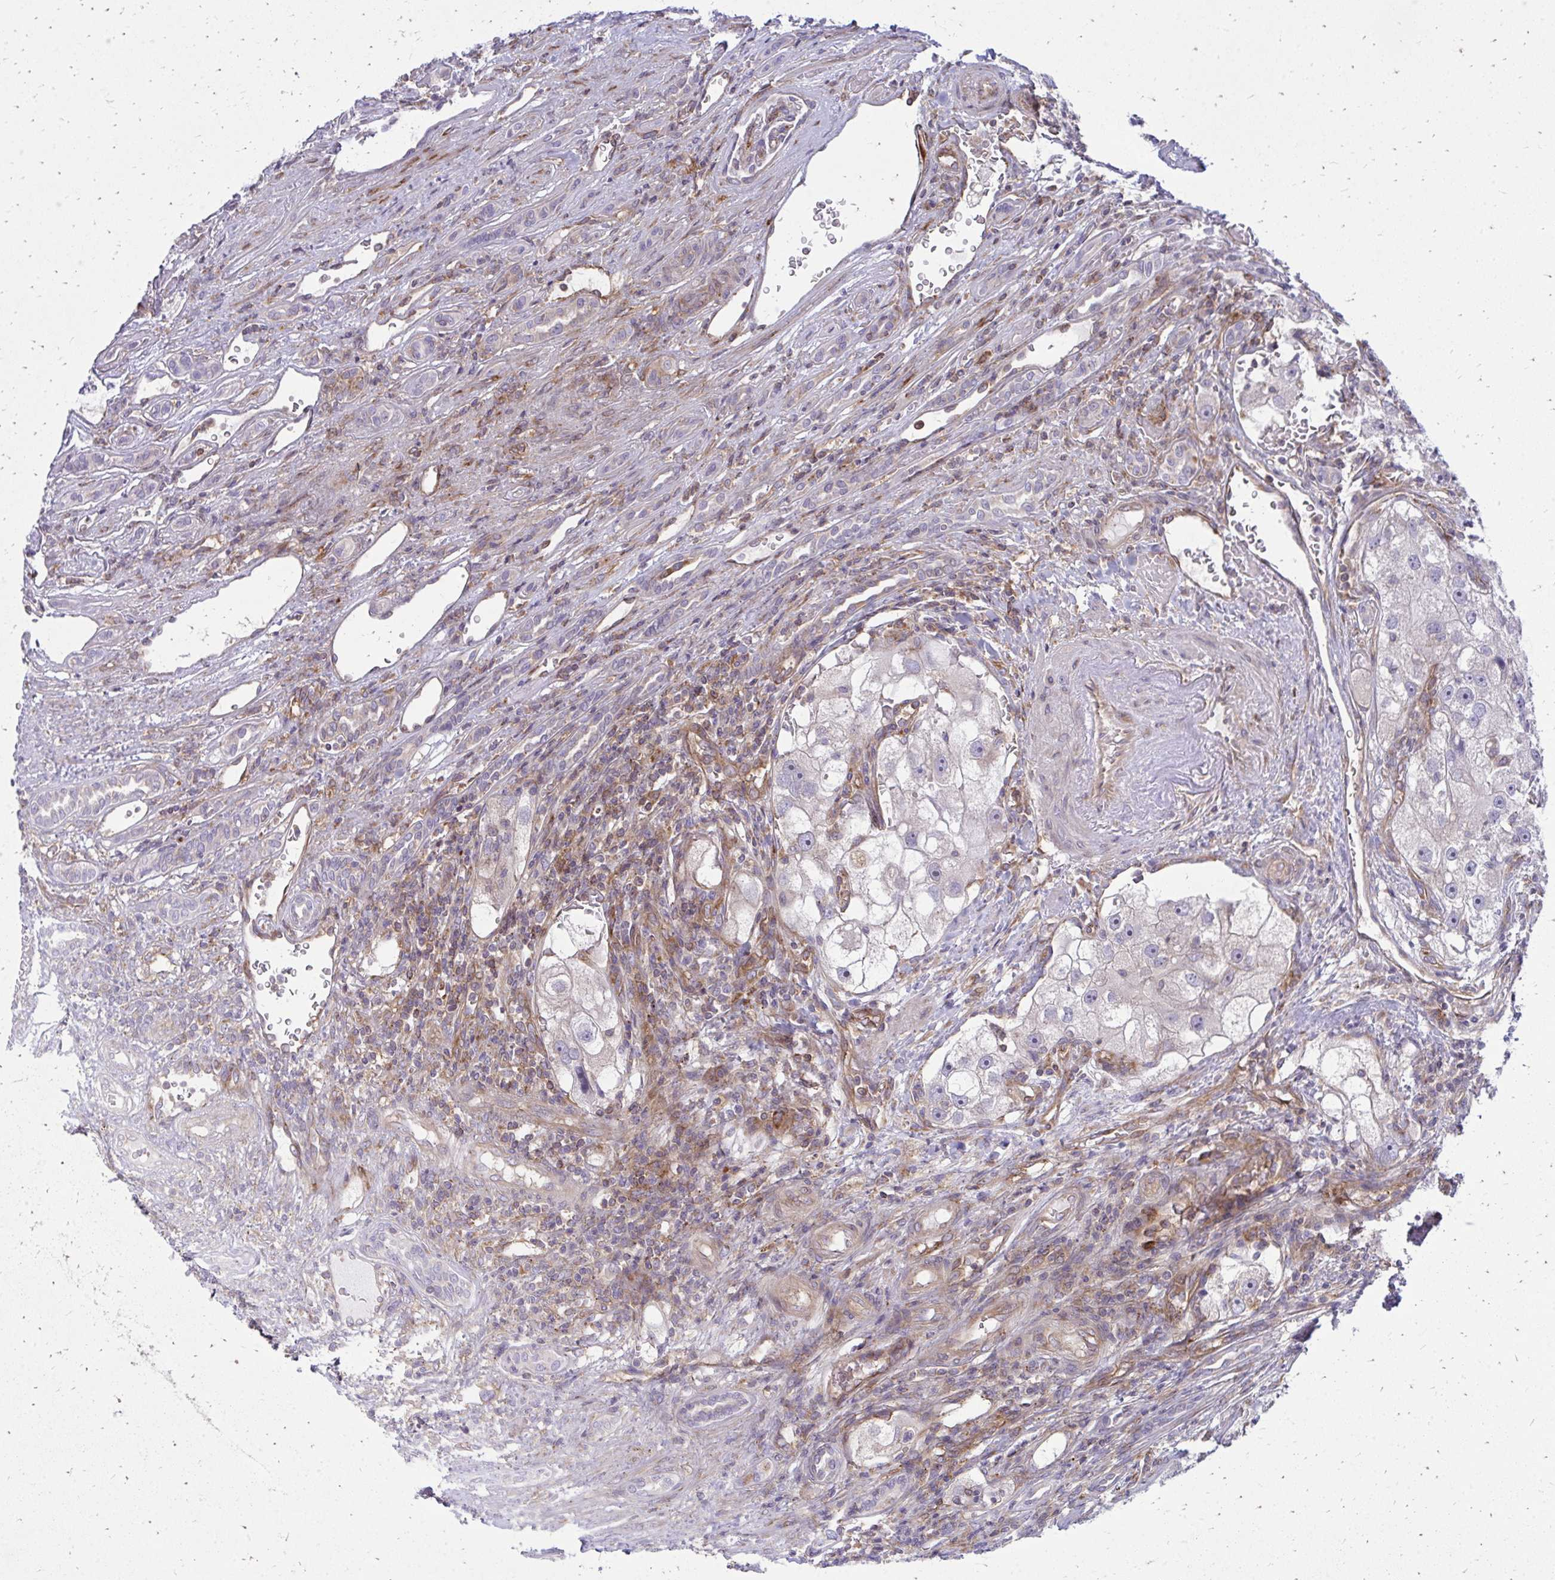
{"staining": {"intensity": "negative", "quantity": "none", "location": "none"}, "tissue": "renal cancer", "cell_type": "Tumor cells", "image_type": "cancer", "snomed": [{"axis": "morphology", "description": "Adenocarcinoma, NOS"}, {"axis": "topography", "description": "Kidney"}], "caption": "IHC image of neoplastic tissue: renal adenocarcinoma stained with DAB displays no significant protein positivity in tumor cells.", "gene": "ASAP1", "patient": {"sex": "male", "age": 63}}